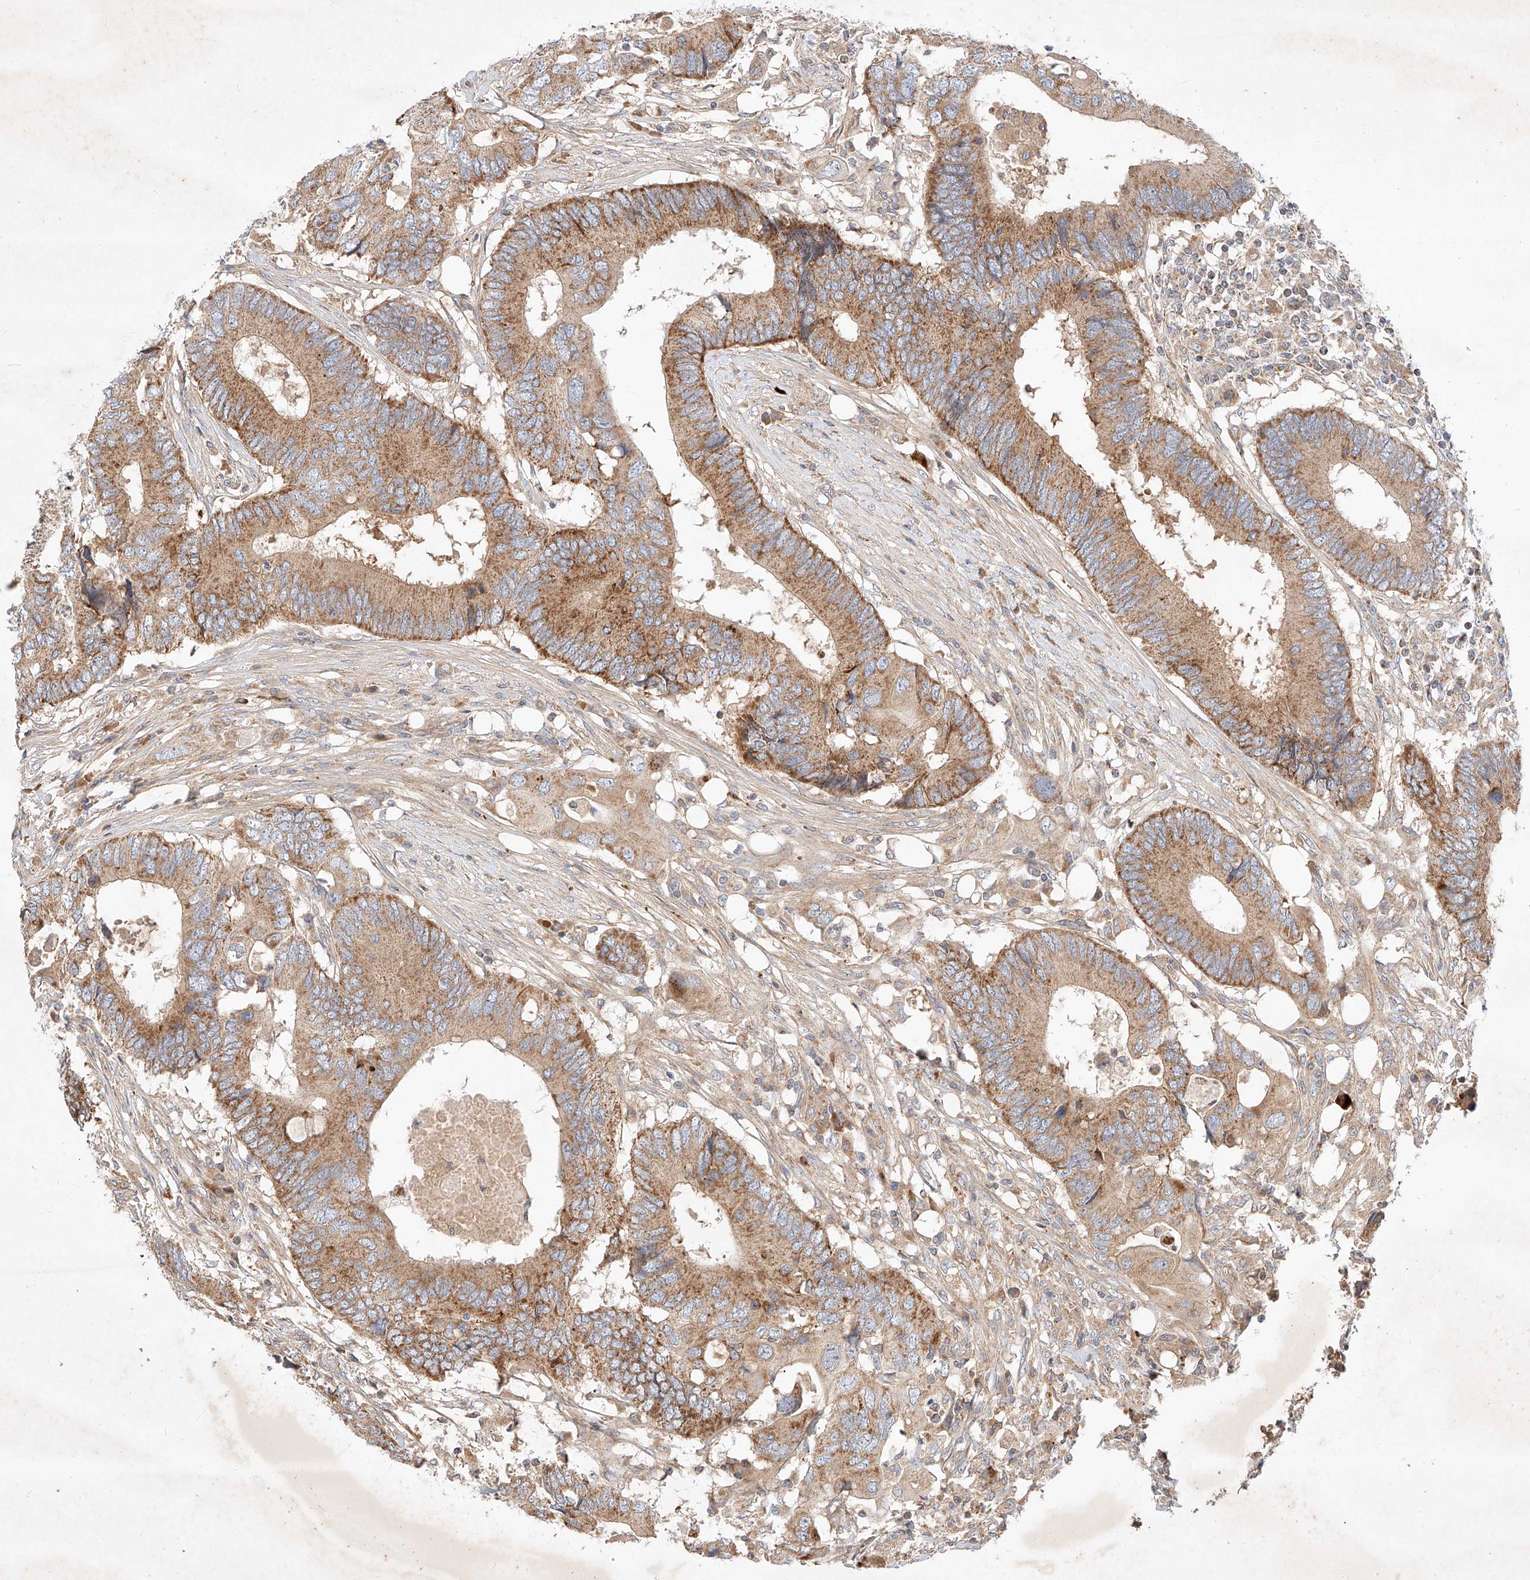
{"staining": {"intensity": "moderate", "quantity": ">75%", "location": "cytoplasmic/membranous"}, "tissue": "colorectal cancer", "cell_type": "Tumor cells", "image_type": "cancer", "snomed": [{"axis": "morphology", "description": "Adenocarcinoma, NOS"}, {"axis": "topography", "description": "Colon"}], "caption": "An image showing moderate cytoplasmic/membranous positivity in about >75% of tumor cells in colorectal cancer, as visualized by brown immunohistochemical staining.", "gene": "OSGEPL1", "patient": {"sex": "male", "age": 71}}